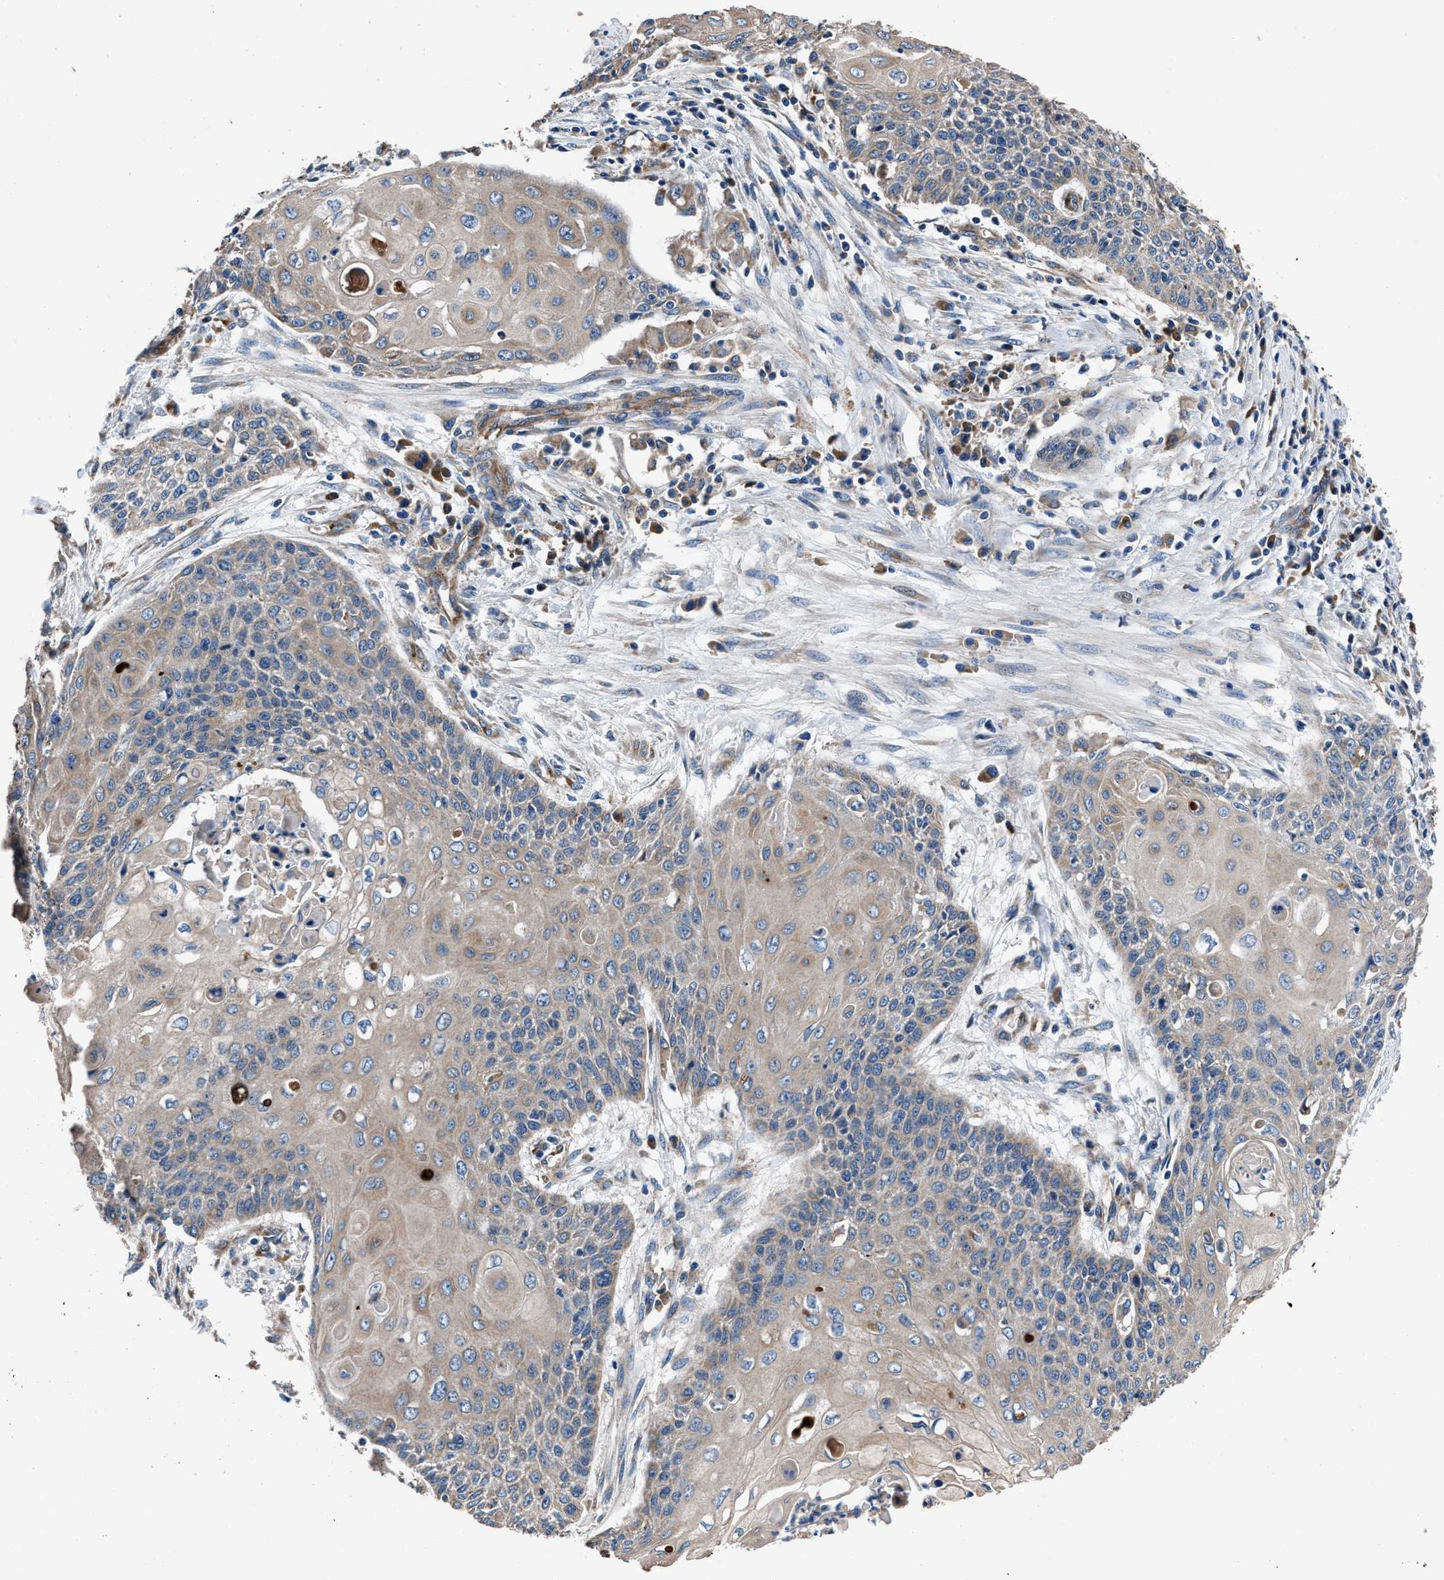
{"staining": {"intensity": "weak", "quantity": ">75%", "location": "cytoplasmic/membranous"}, "tissue": "cervical cancer", "cell_type": "Tumor cells", "image_type": "cancer", "snomed": [{"axis": "morphology", "description": "Squamous cell carcinoma, NOS"}, {"axis": "topography", "description": "Cervix"}], "caption": "High-power microscopy captured an IHC micrograph of cervical squamous cell carcinoma, revealing weak cytoplasmic/membranous staining in approximately >75% of tumor cells. (IHC, brightfield microscopy, high magnification).", "gene": "DHRS7B", "patient": {"sex": "female", "age": 39}}